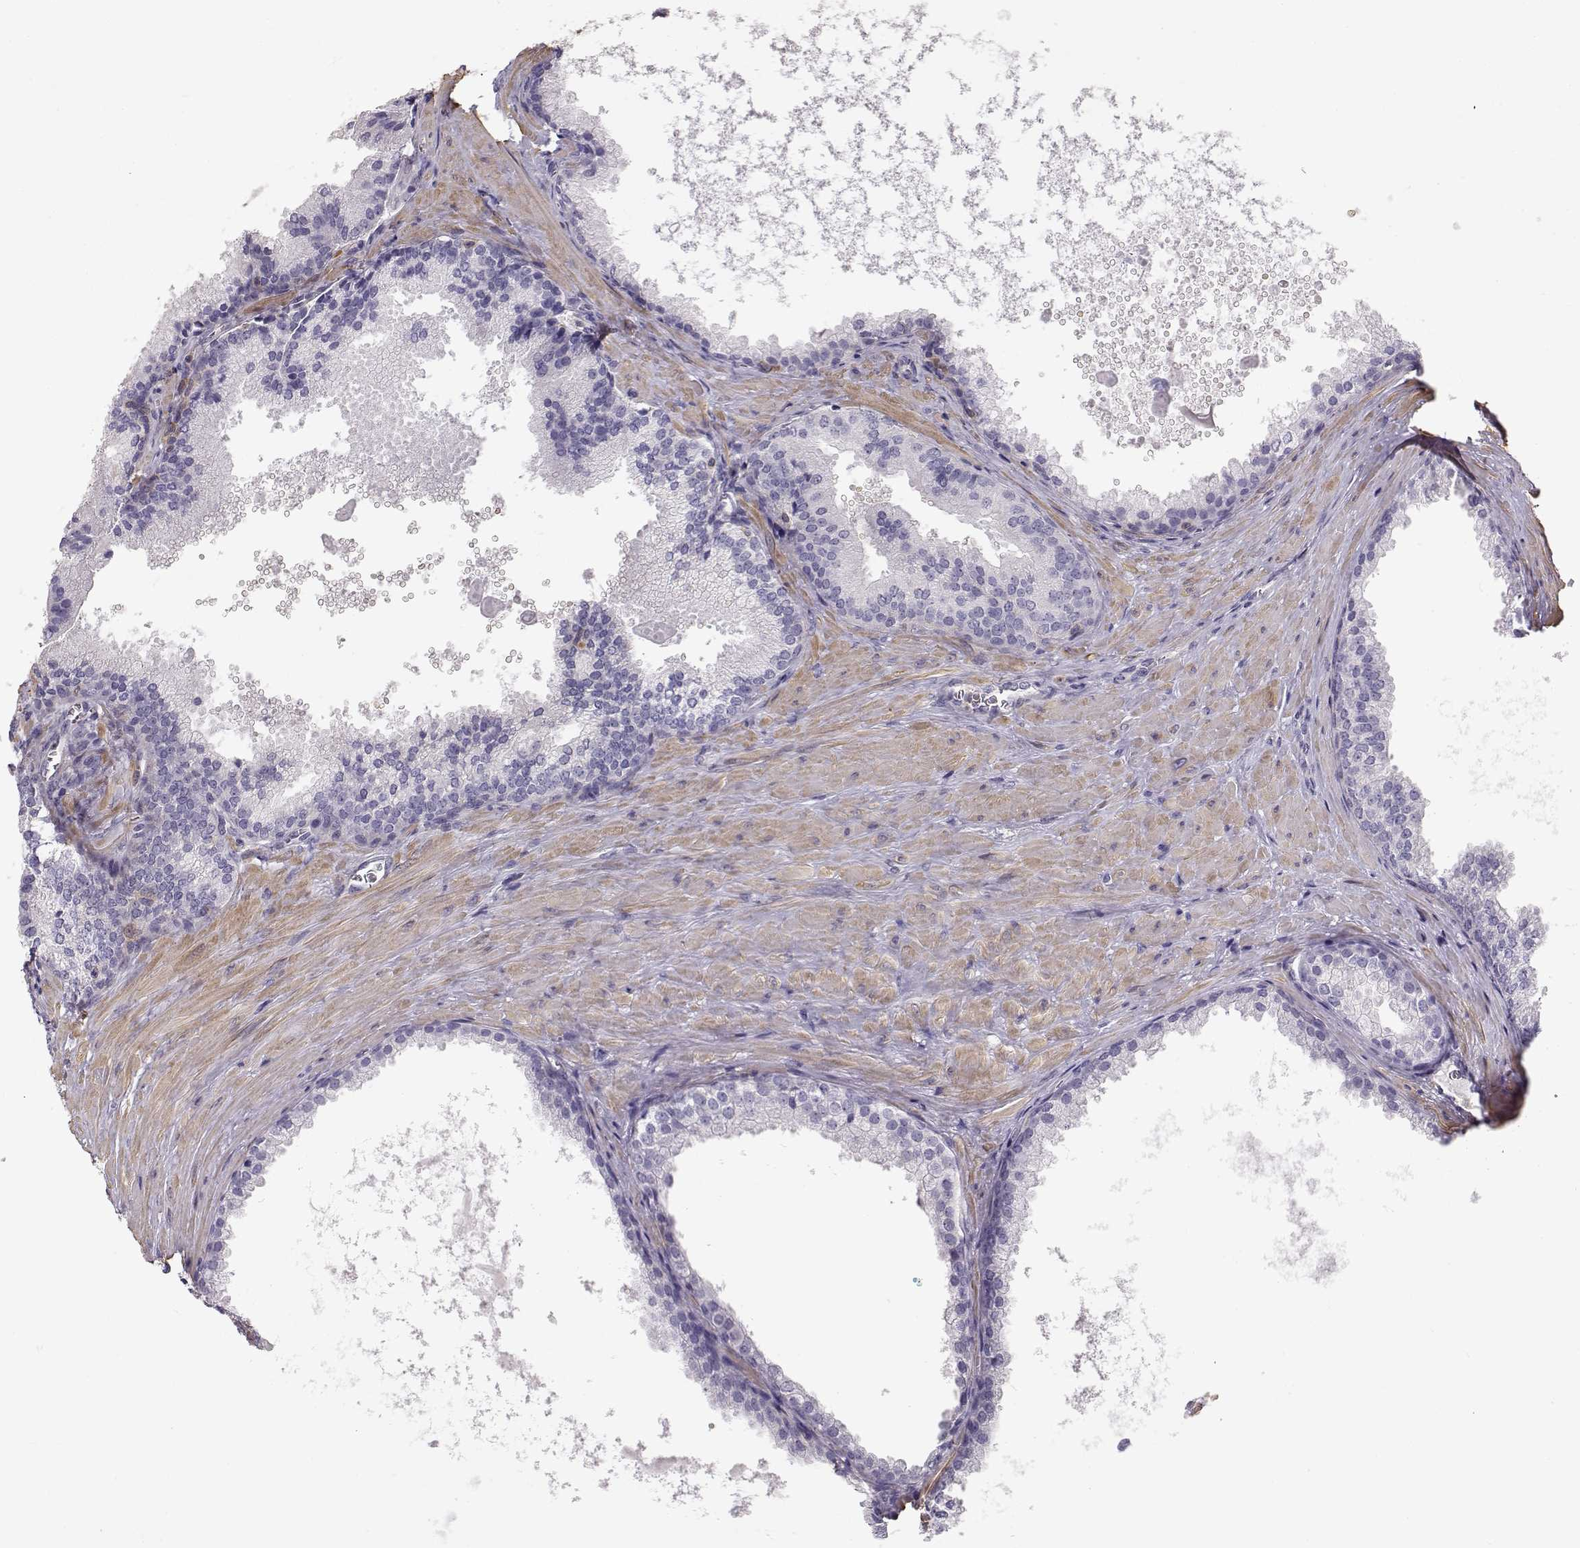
{"staining": {"intensity": "negative", "quantity": "none", "location": "none"}, "tissue": "prostate cancer", "cell_type": "Tumor cells", "image_type": "cancer", "snomed": [{"axis": "morphology", "description": "Adenocarcinoma, Low grade"}, {"axis": "topography", "description": "Prostate"}], "caption": "The photomicrograph exhibits no significant positivity in tumor cells of prostate low-grade adenocarcinoma. (DAB (3,3'-diaminobenzidine) immunohistochemistry (IHC) with hematoxylin counter stain).", "gene": "DAPL1", "patient": {"sex": "male", "age": 56}}